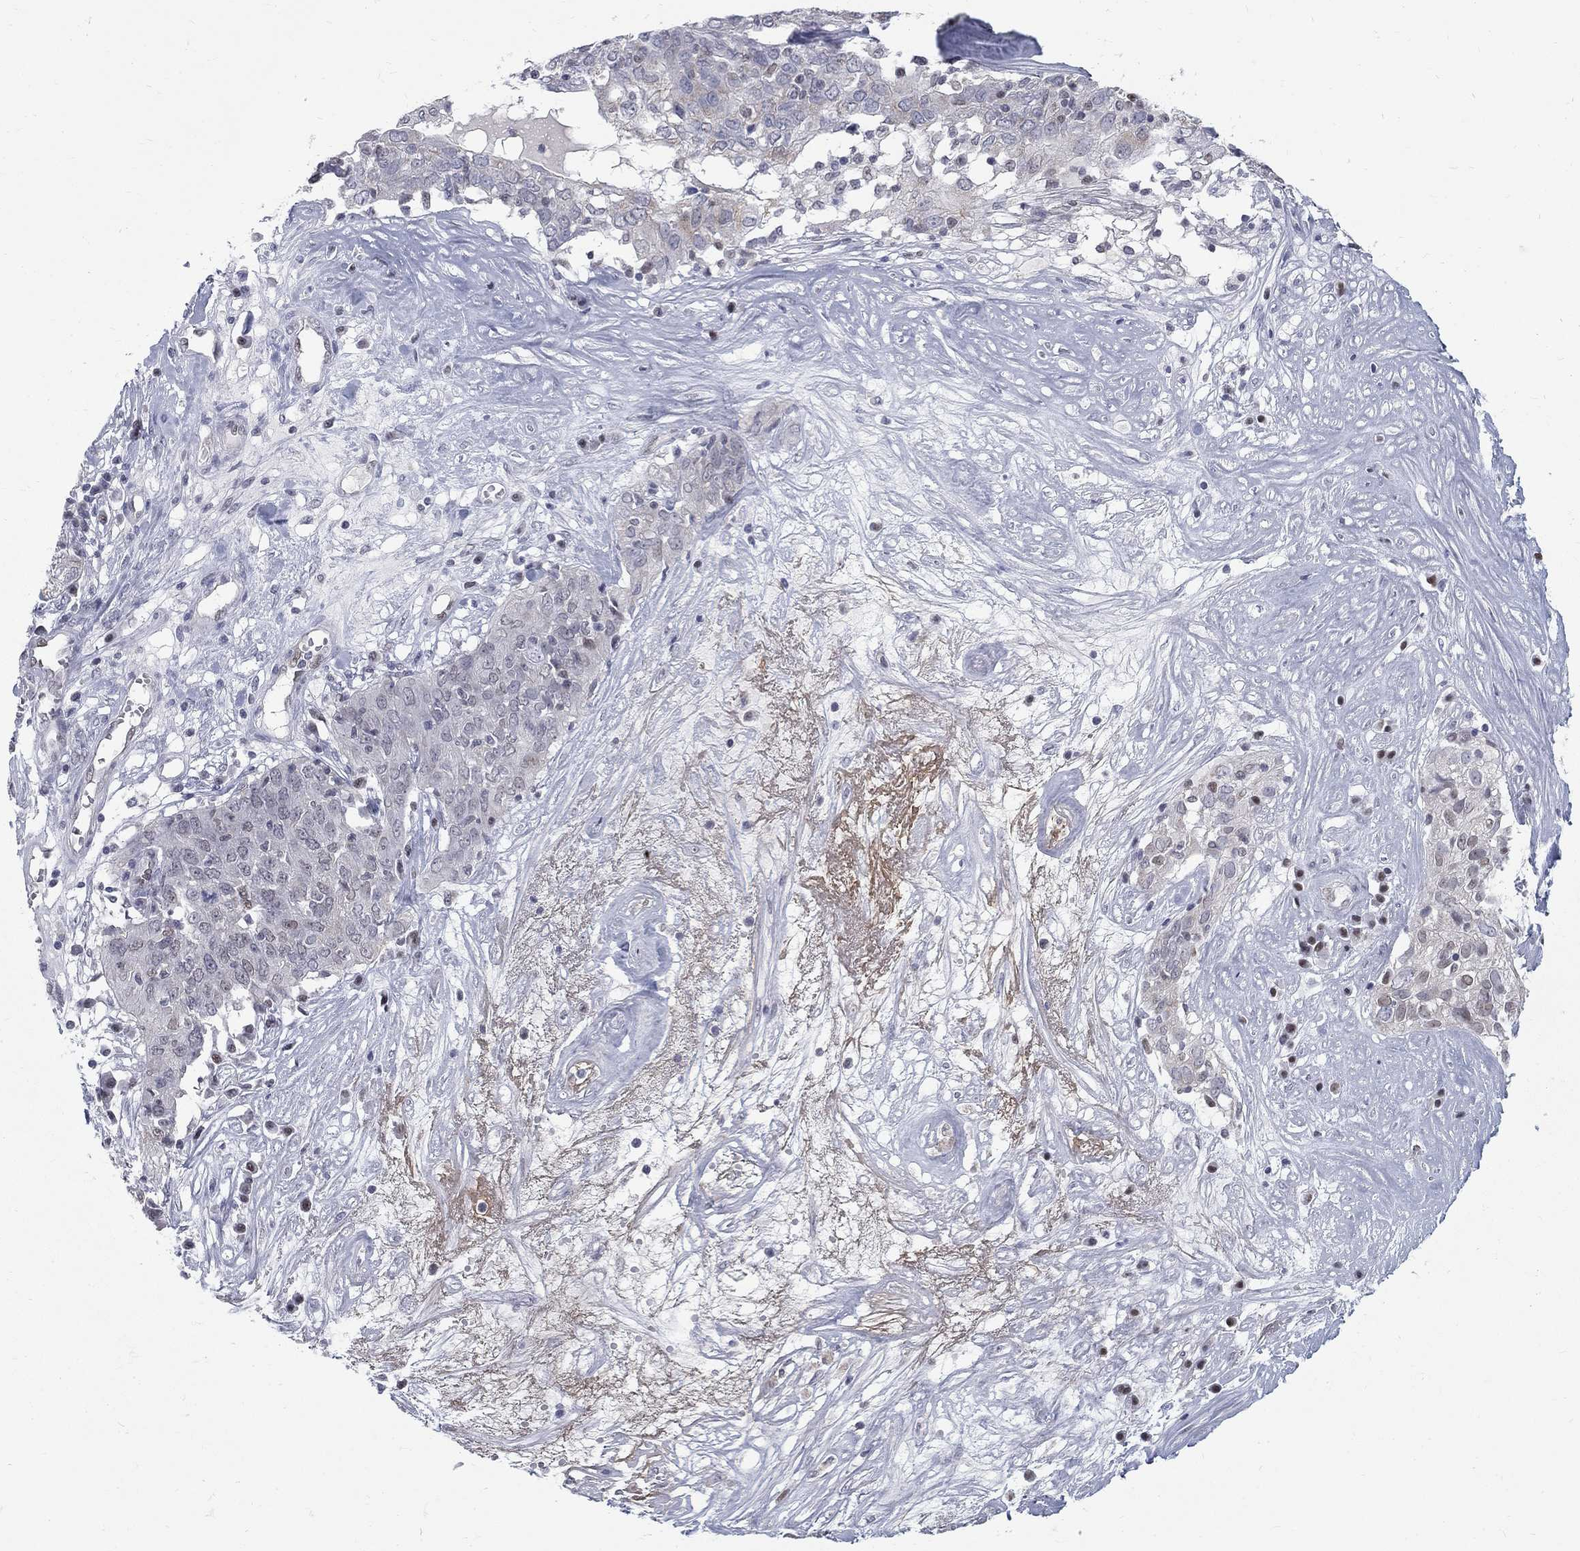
{"staining": {"intensity": "negative", "quantity": "none", "location": "none"}, "tissue": "ovarian cancer", "cell_type": "Tumor cells", "image_type": "cancer", "snomed": [{"axis": "morphology", "description": "Carcinoma, endometroid"}, {"axis": "topography", "description": "Ovary"}], "caption": "The micrograph demonstrates no staining of tumor cells in ovarian cancer.", "gene": "GCFC2", "patient": {"sex": "female", "age": 50}}